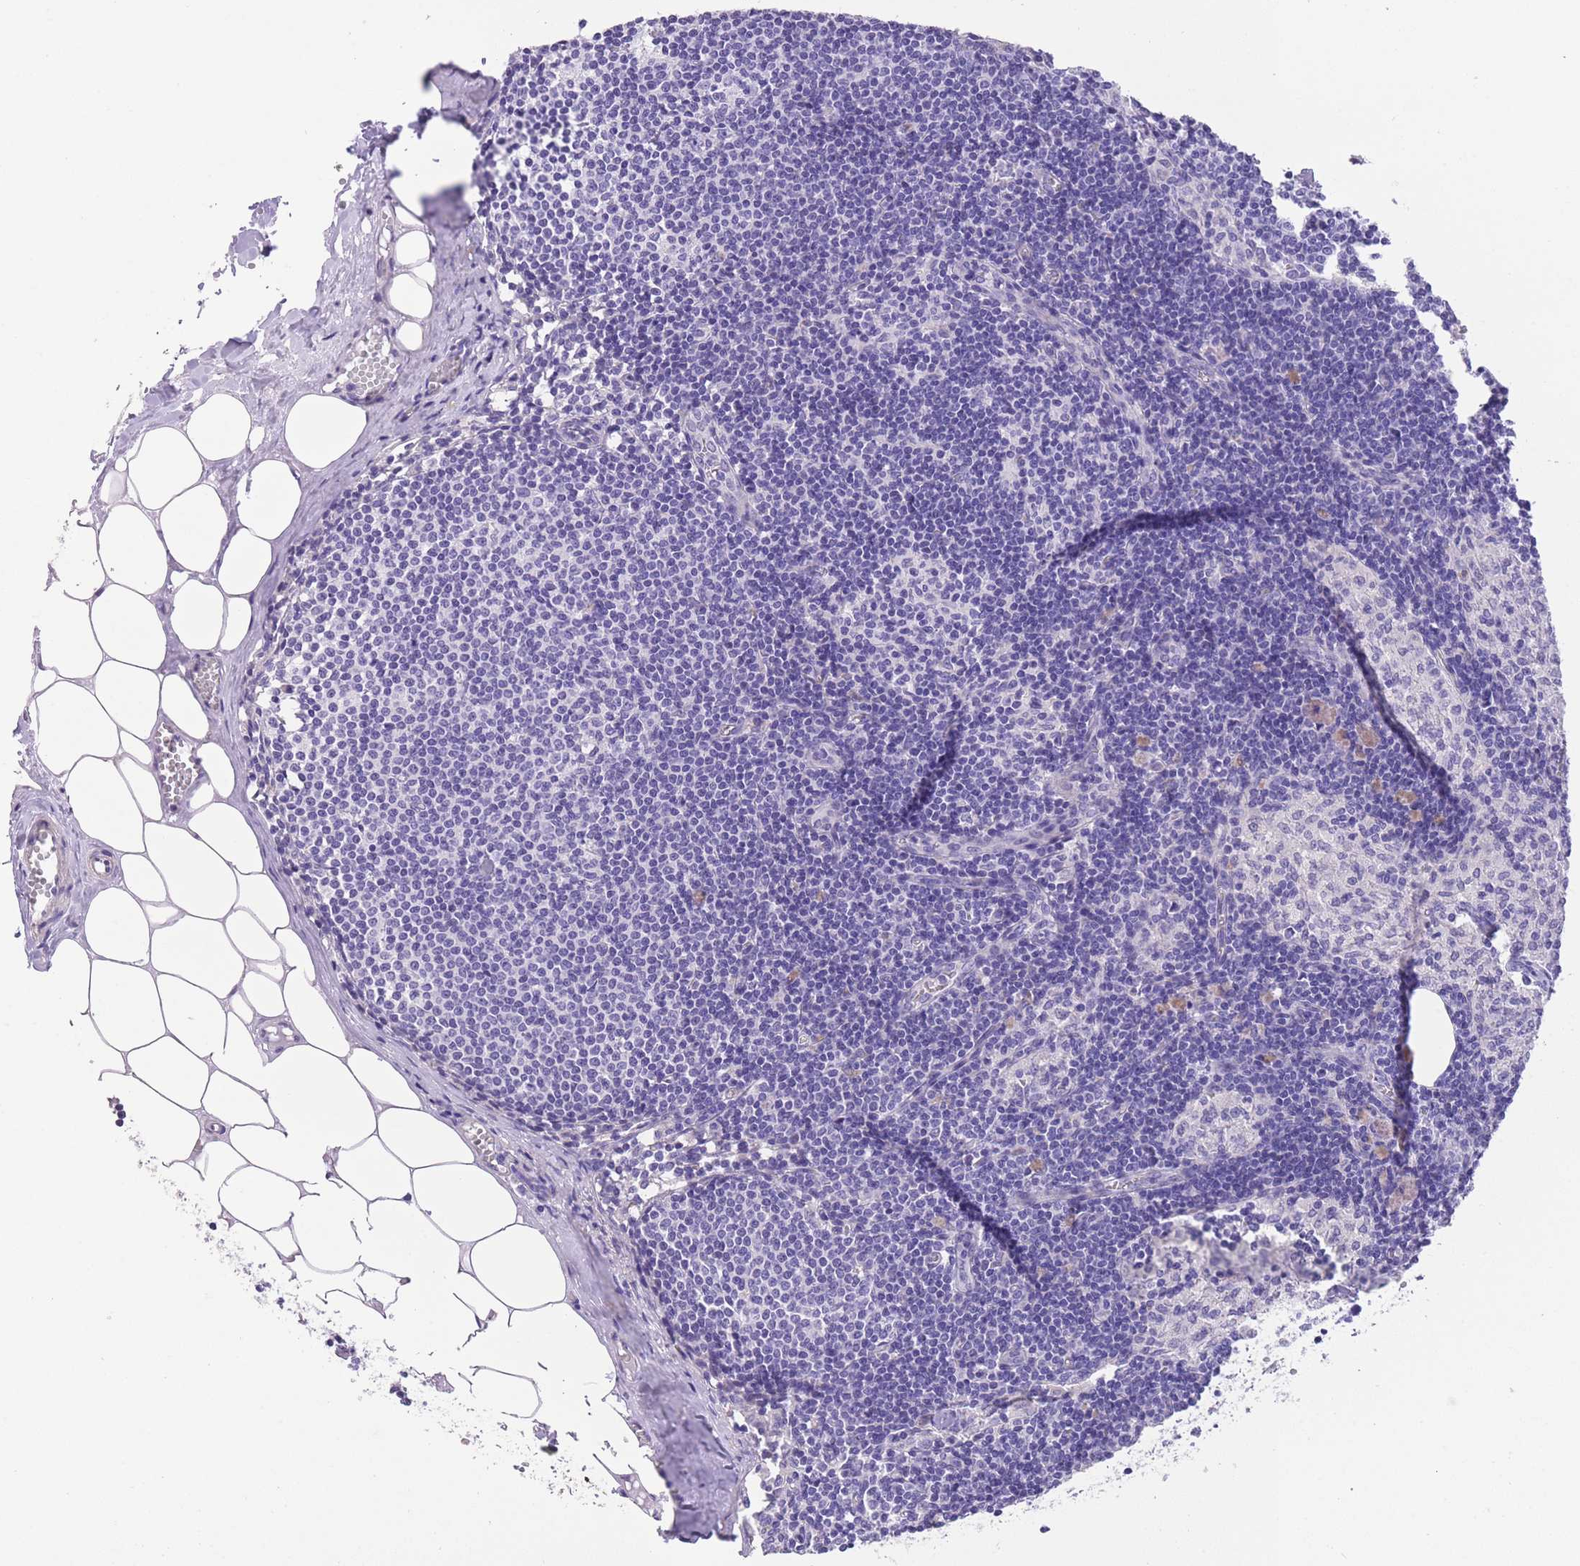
{"staining": {"intensity": "negative", "quantity": "none", "location": "none"}, "tissue": "lymph node", "cell_type": "Germinal center cells", "image_type": "normal", "snomed": [{"axis": "morphology", "description": "Normal tissue, NOS"}, {"axis": "topography", "description": "Lymph node"}], "caption": "High magnification brightfield microscopy of normal lymph node stained with DAB (brown) and counterstained with hematoxylin (blue): germinal center cells show no significant staining.", "gene": "RAI2", "patient": {"sex": "female", "age": 42}}